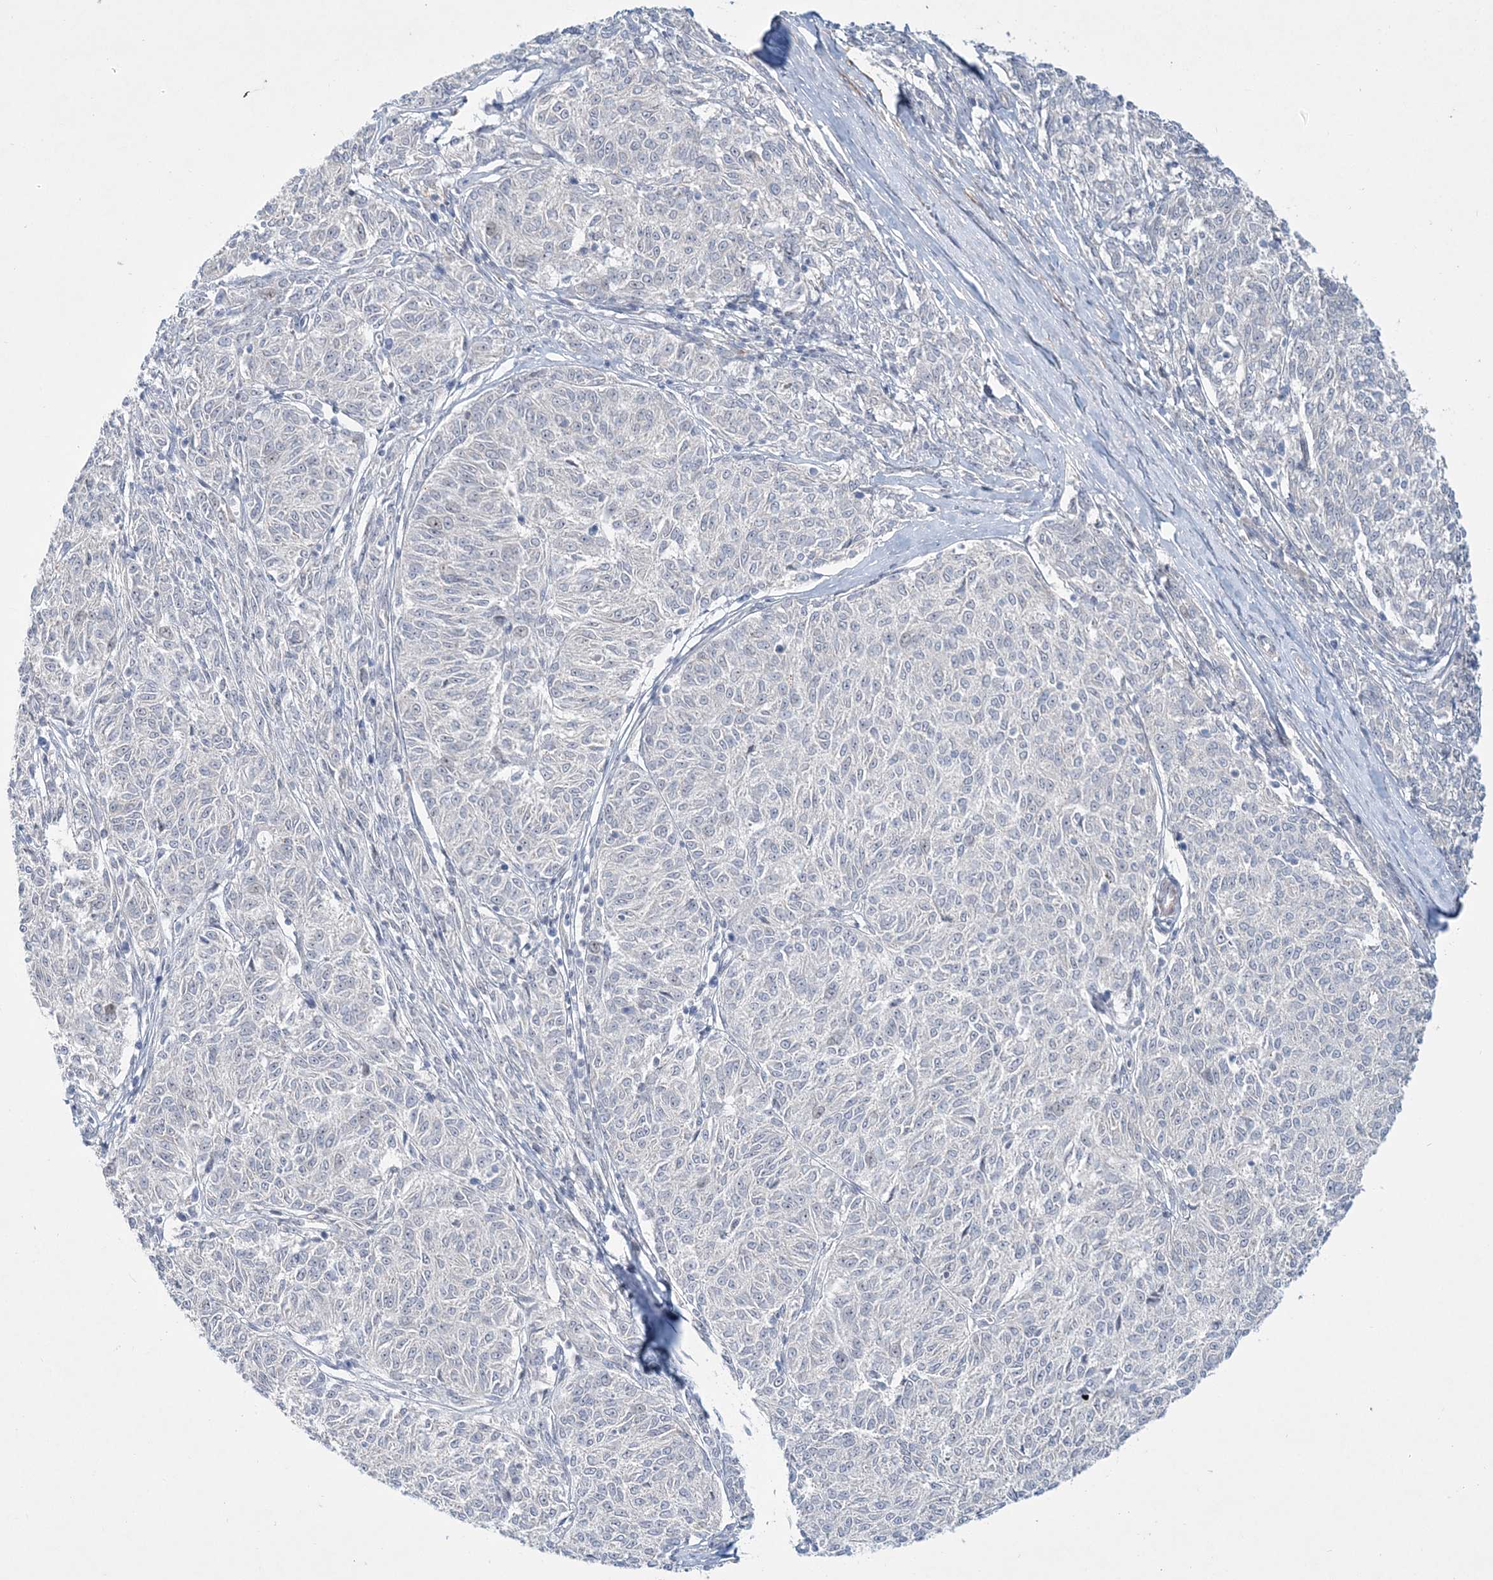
{"staining": {"intensity": "negative", "quantity": "none", "location": "none"}, "tissue": "melanoma", "cell_type": "Tumor cells", "image_type": "cancer", "snomed": [{"axis": "morphology", "description": "Malignant melanoma, NOS"}, {"axis": "topography", "description": "Skin"}], "caption": "Immunohistochemical staining of melanoma shows no significant staining in tumor cells.", "gene": "DNAH5", "patient": {"sex": "female", "age": 72}}